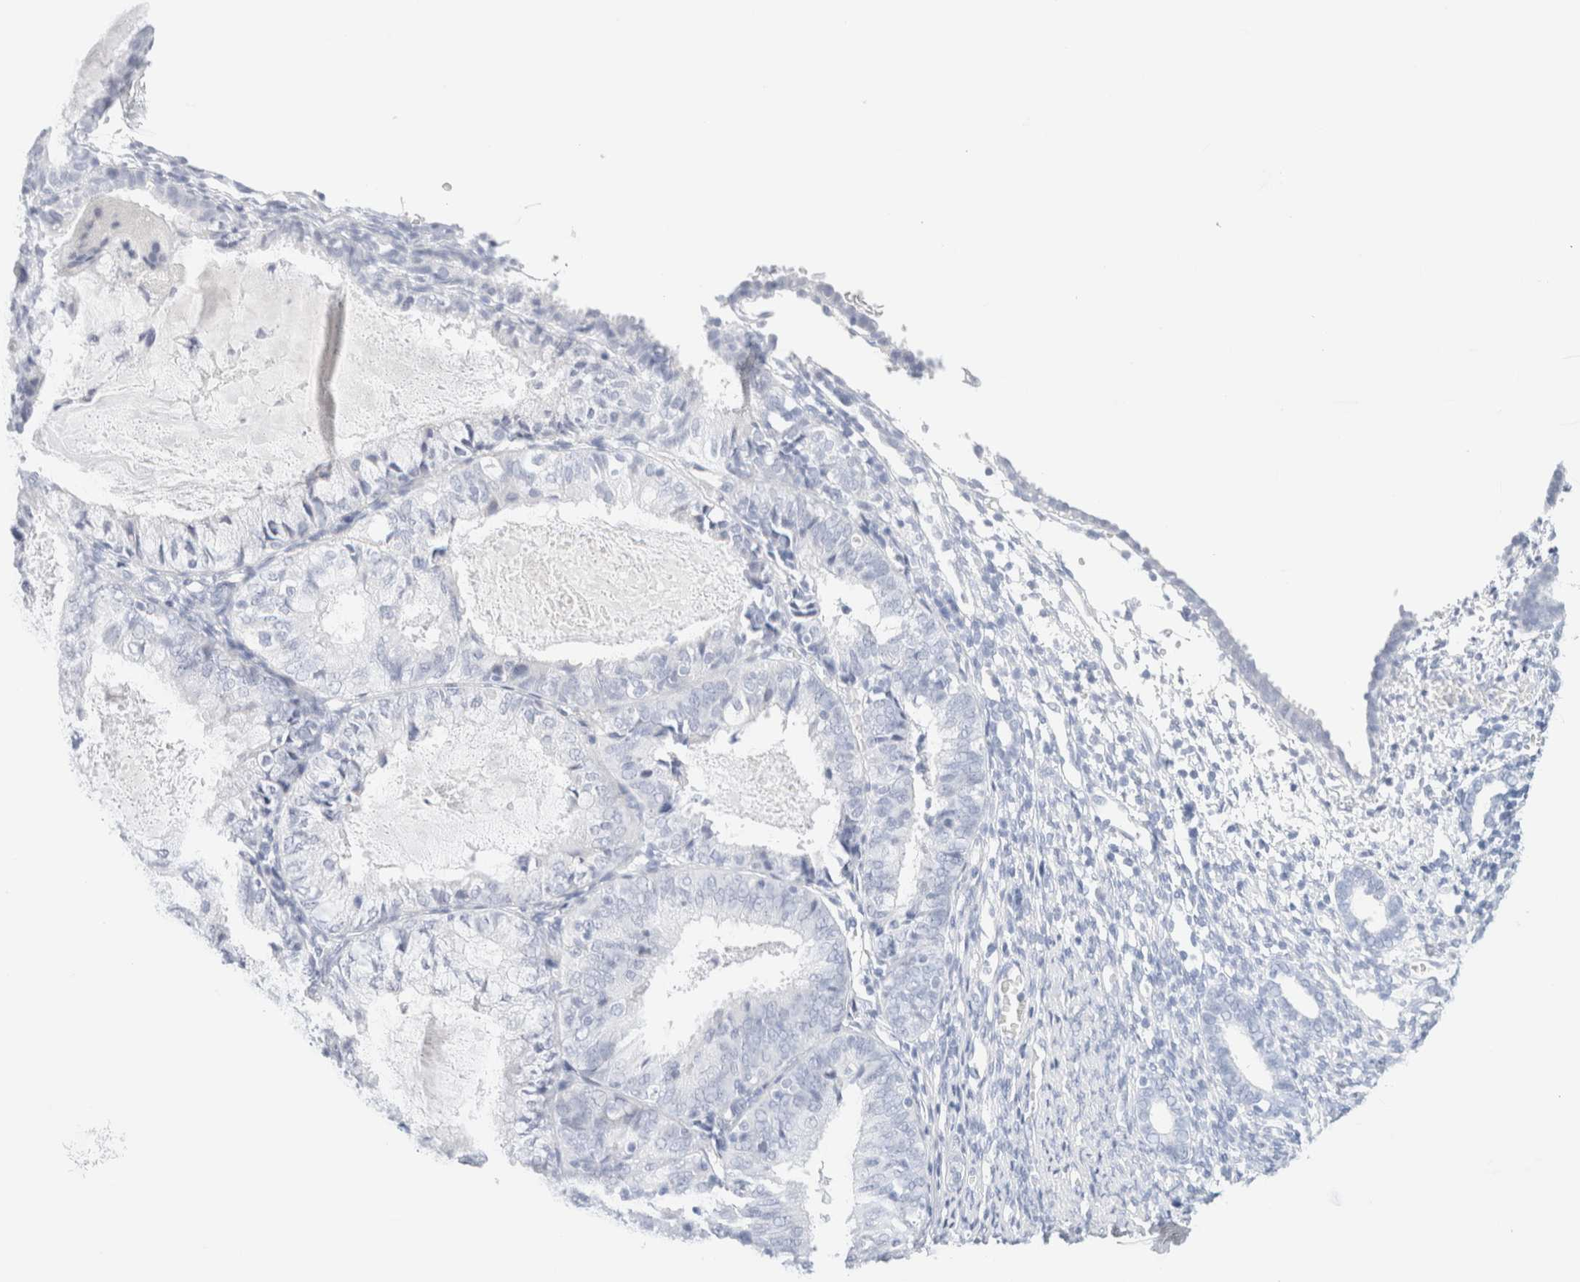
{"staining": {"intensity": "negative", "quantity": "none", "location": "none"}, "tissue": "endometrium", "cell_type": "Cells in endometrial stroma", "image_type": "normal", "snomed": [{"axis": "morphology", "description": "Normal tissue, NOS"}, {"axis": "morphology", "description": "Adenocarcinoma, NOS"}, {"axis": "topography", "description": "Endometrium"}], "caption": "Immunohistochemistry photomicrograph of unremarkable endometrium: human endometrium stained with DAB (3,3'-diaminobenzidine) exhibits no significant protein positivity in cells in endometrial stroma. Nuclei are stained in blue.", "gene": "DPYS", "patient": {"sex": "female", "age": 57}}